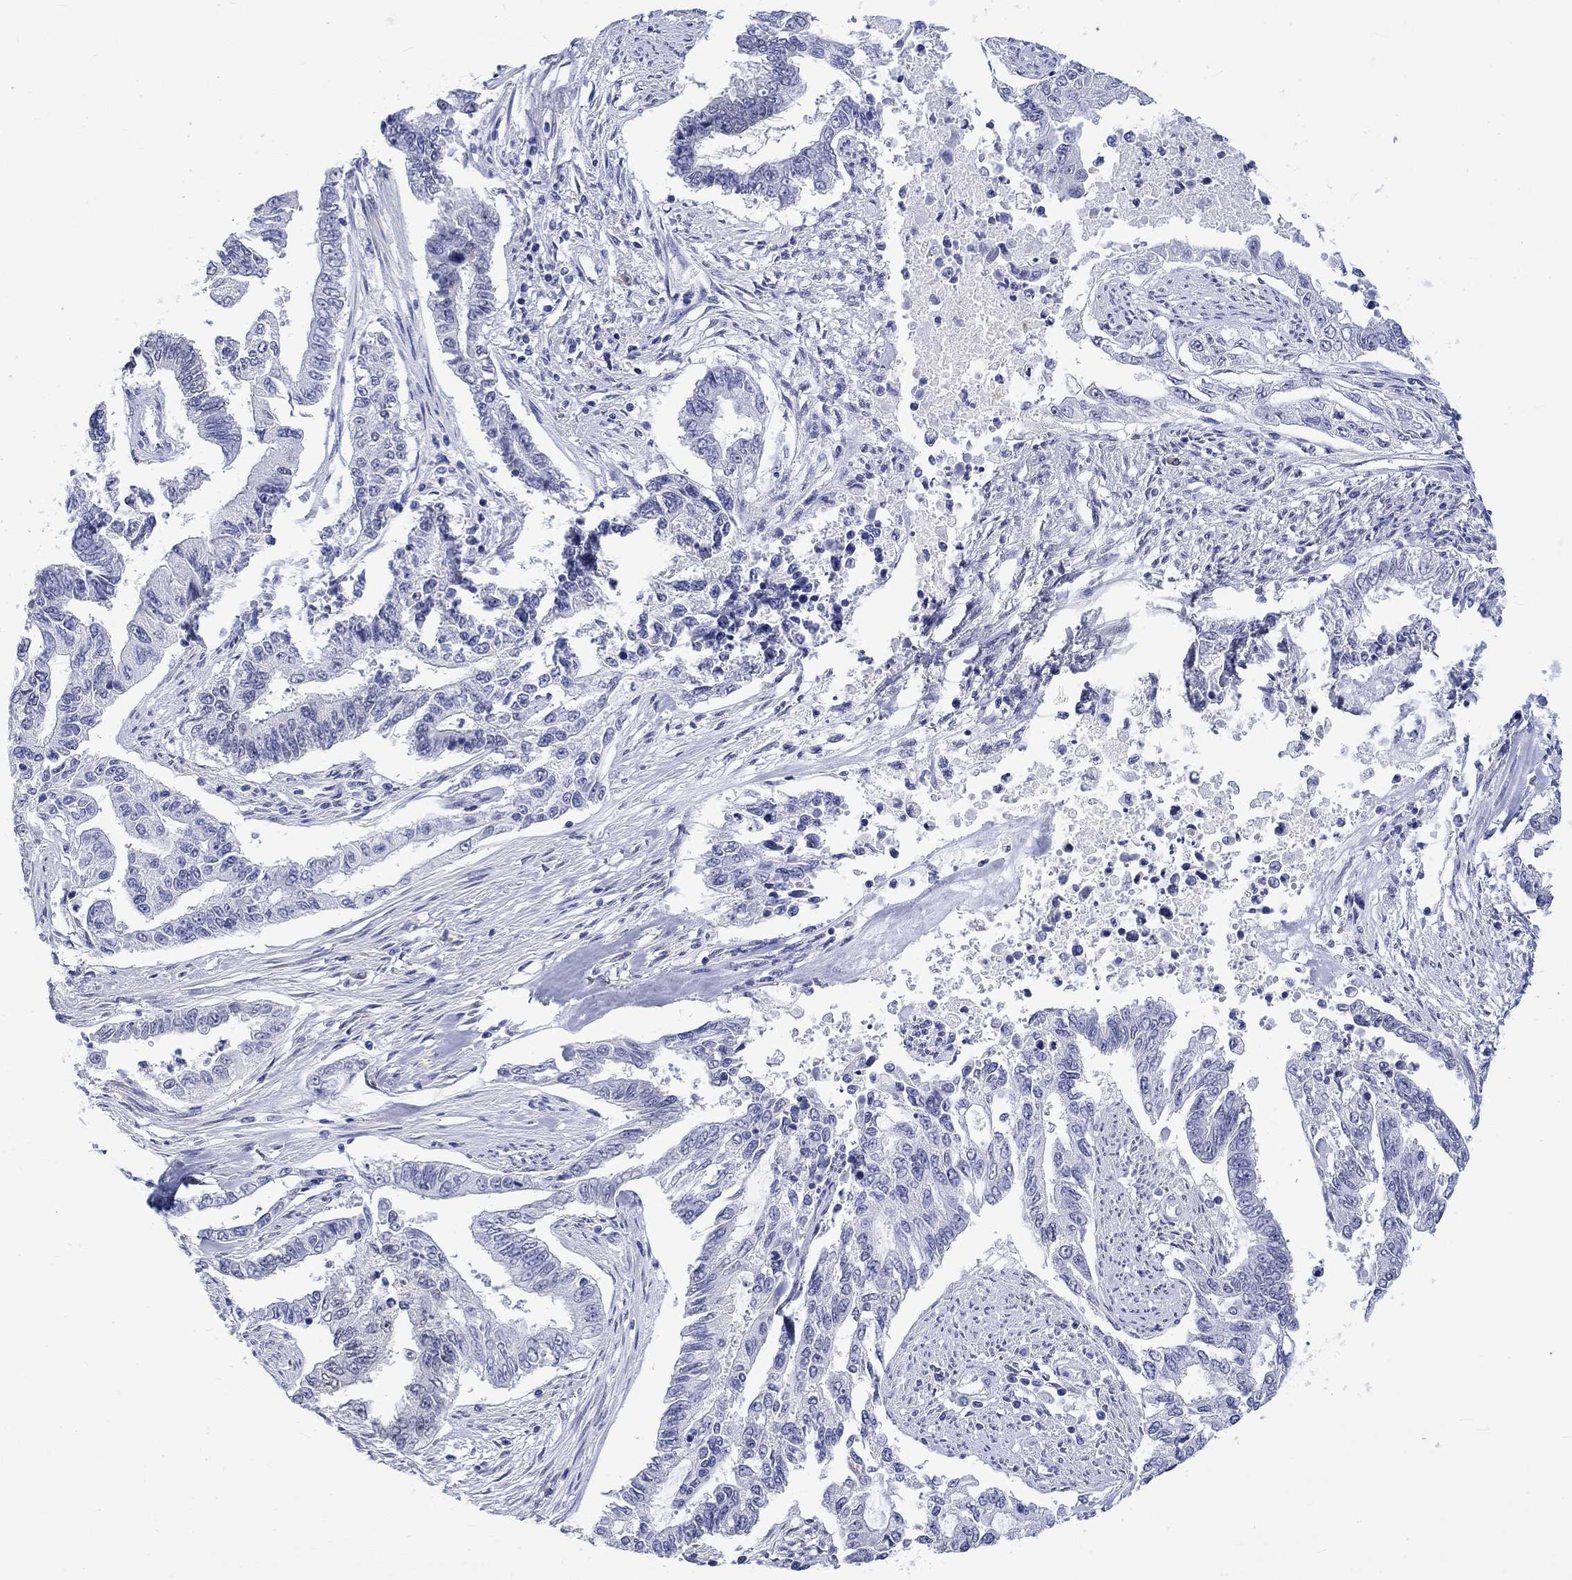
{"staining": {"intensity": "negative", "quantity": "none", "location": "none"}, "tissue": "endometrial cancer", "cell_type": "Tumor cells", "image_type": "cancer", "snomed": [{"axis": "morphology", "description": "Adenocarcinoma, NOS"}, {"axis": "topography", "description": "Uterus"}], "caption": "Tumor cells are negative for brown protein staining in adenocarcinoma (endometrial).", "gene": "MSI1", "patient": {"sex": "female", "age": 59}}